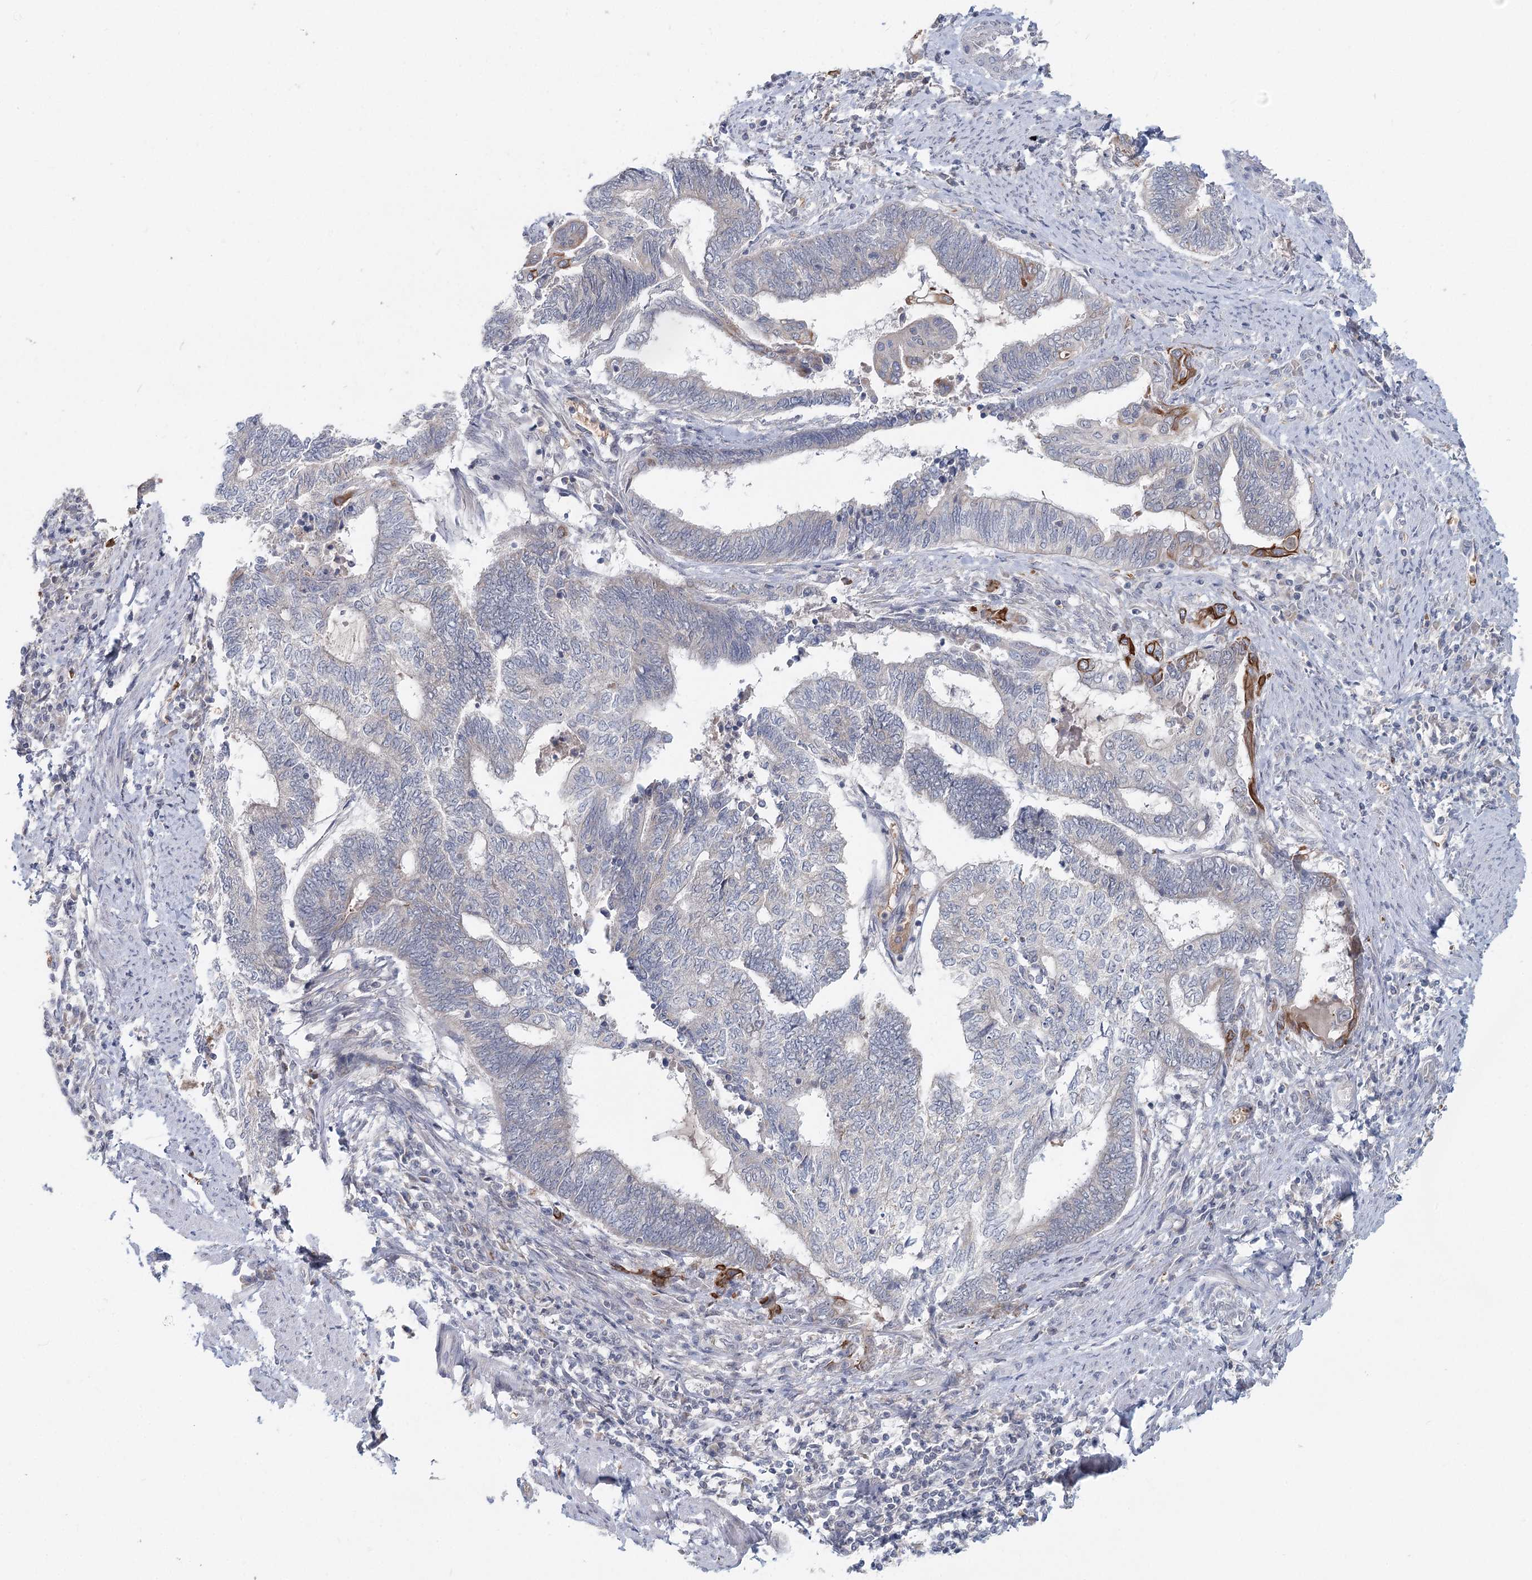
{"staining": {"intensity": "negative", "quantity": "none", "location": "none"}, "tissue": "endometrial cancer", "cell_type": "Tumor cells", "image_type": "cancer", "snomed": [{"axis": "morphology", "description": "Adenocarcinoma, NOS"}, {"axis": "topography", "description": "Uterus"}, {"axis": "topography", "description": "Endometrium"}], "caption": "Tumor cells show no significant protein expression in adenocarcinoma (endometrial). (Stains: DAB (3,3'-diaminobenzidine) immunohistochemistry with hematoxylin counter stain, Microscopy: brightfield microscopy at high magnification).", "gene": "FBXO7", "patient": {"sex": "female", "age": 70}}